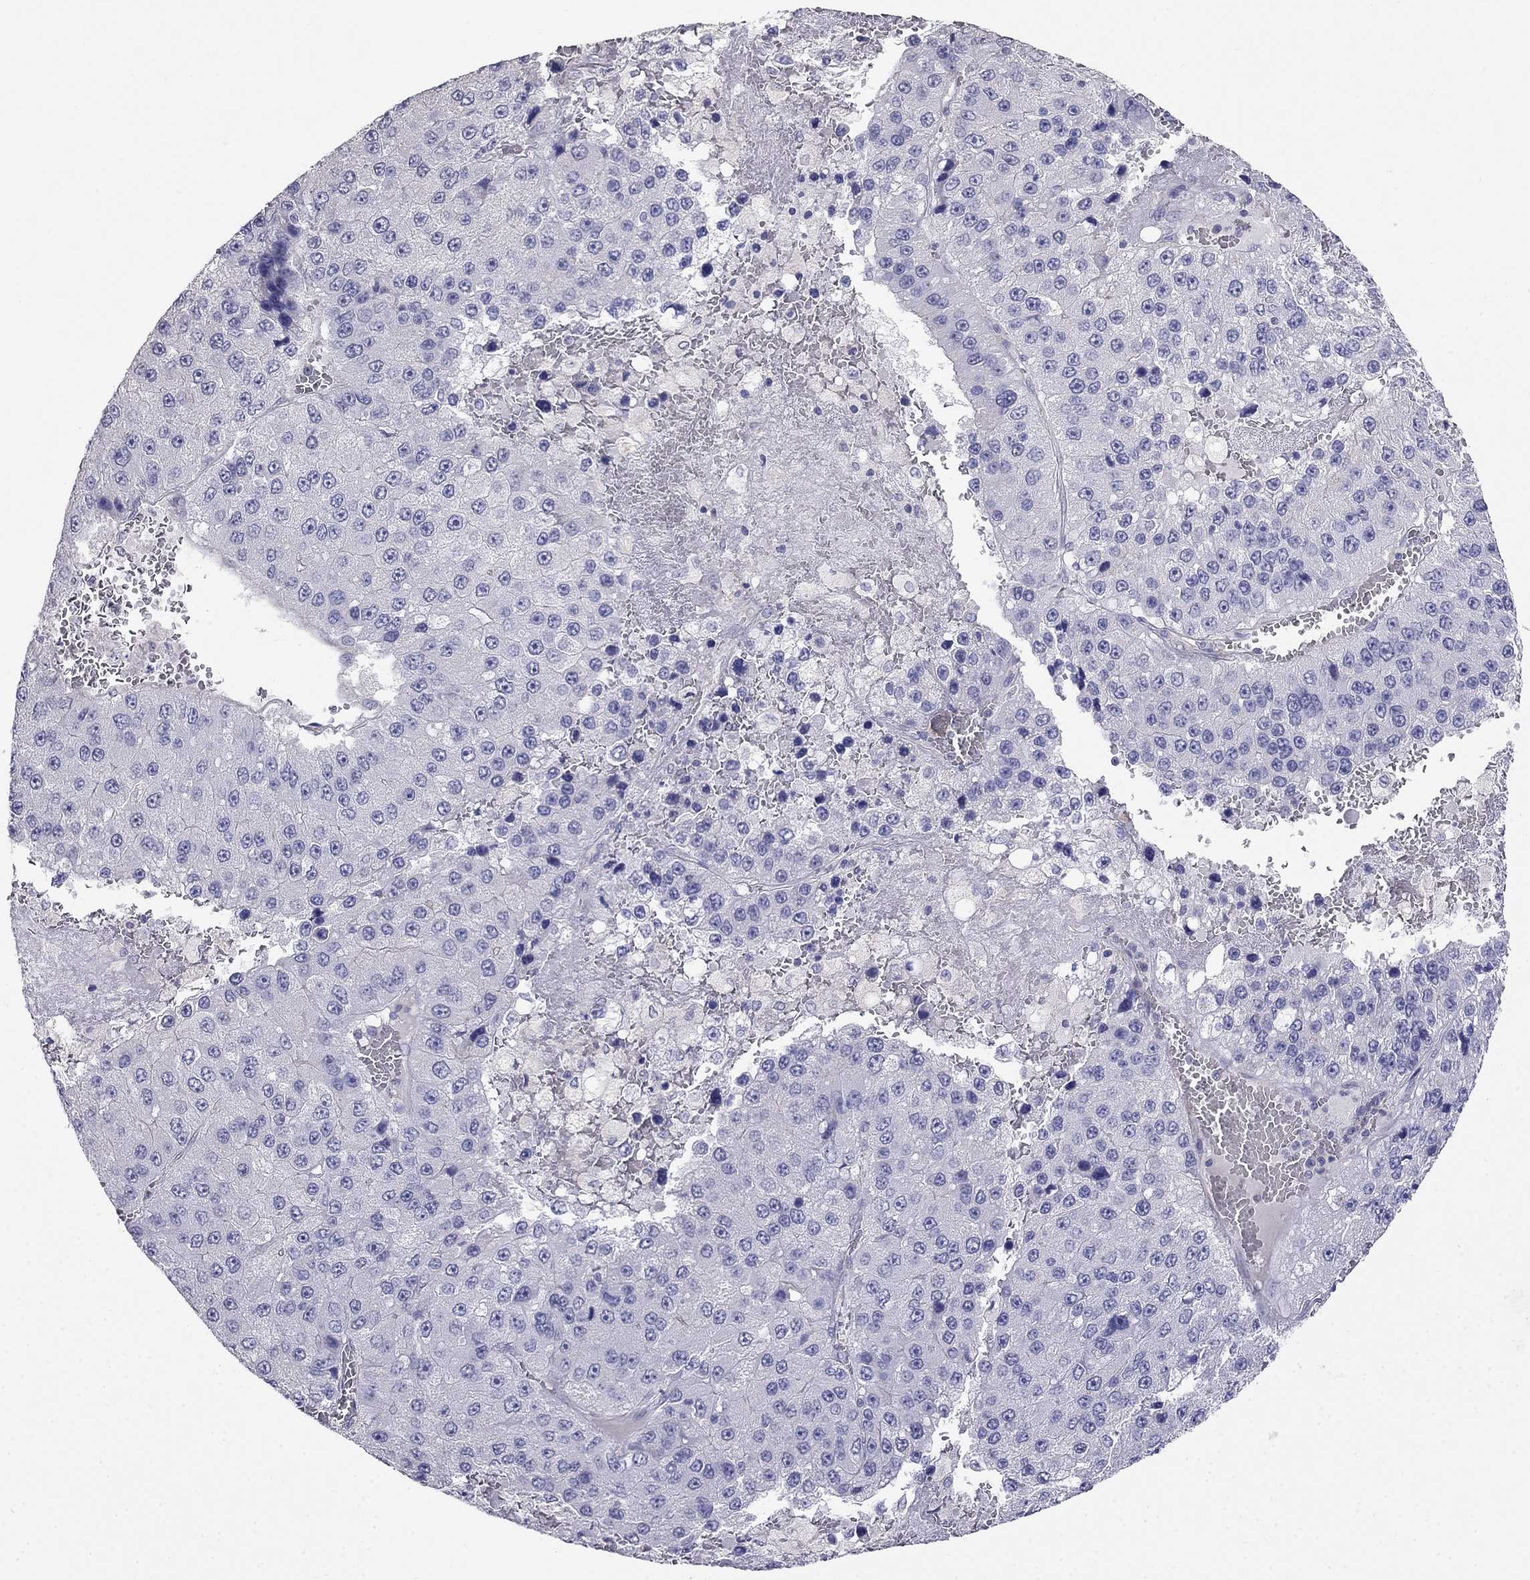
{"staining": {"intensity": "negative", "quantity": "none", "location": "none"}, "tissue": "liver cancer", "cell_type": "Tumor cells", "image_type": "cancer", "snomed": [{"axis": "morphology", "description": "Carcinoma, Hepatocellular, NOS"}, {"axis": "topography", "description": "Liver"}], "caption": "Immunohistochemistry (IHC) histopathology image of human liver cancer (hepatocellular carcinoma) stained for a protein (brown), which demonstrates no positivity in tumor cells.", "gene": "LY6H", "patient": {"sex": "female", "age": 73}}